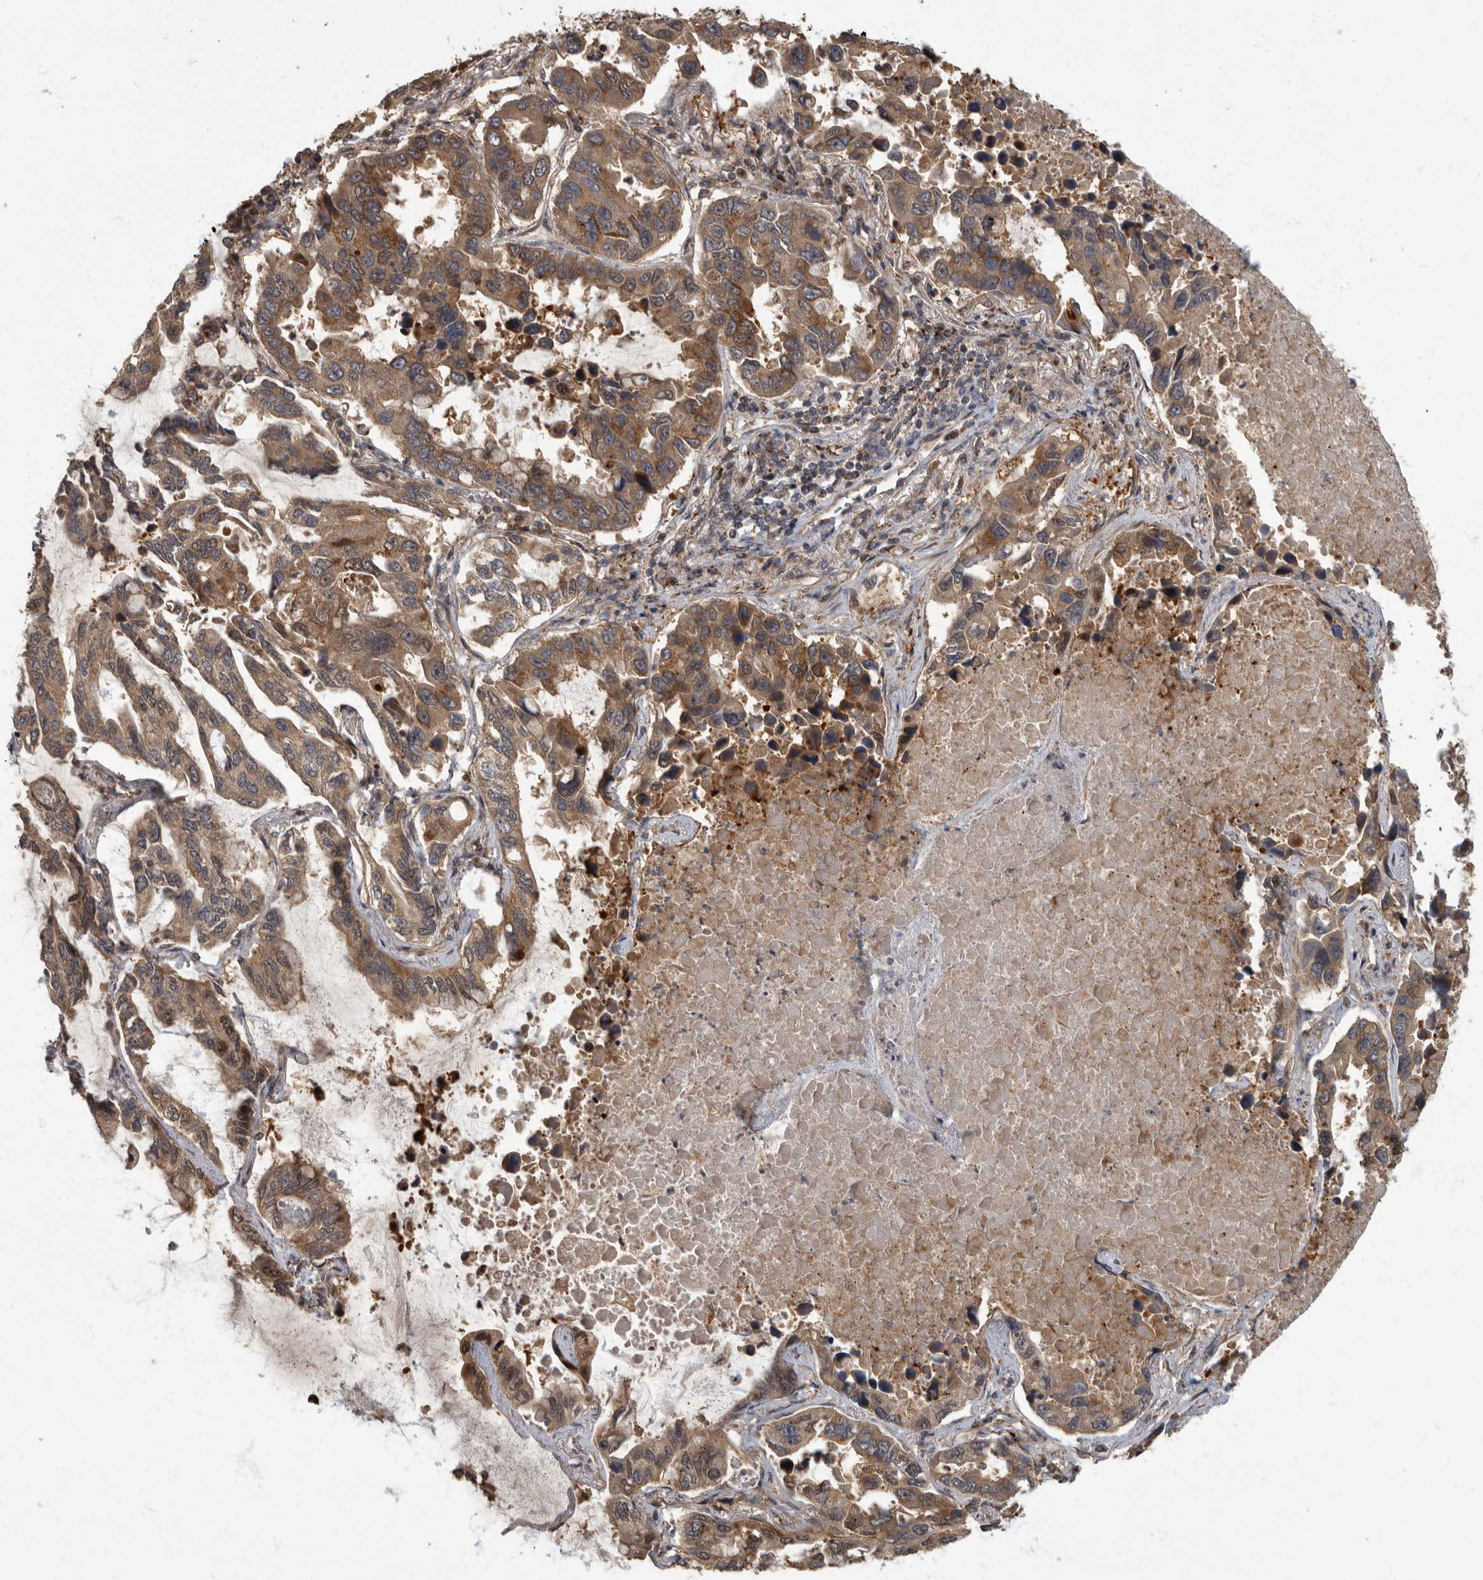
{"staining": {"intensity": "moderate", "quantity": ">75%", "location": "cytoplasmic/membranous"}, "tissue": "lung cancer", "cell_type": "Tumor cells", "image_type": "cancer", "snomed": [{"axis": "morphology", "description": "Adenocarcinoma, NOS"}, {"axis": "topography", "description": "Lung"}], "caption": "Immunohistochemistry (DAB) staining of lung cancer demonstrates moderate cytoplasmic/membranous protein expression in about >75% of tumor cells.", "gene": "IQCK", "patient": {"sex": "male", "age": 64}}